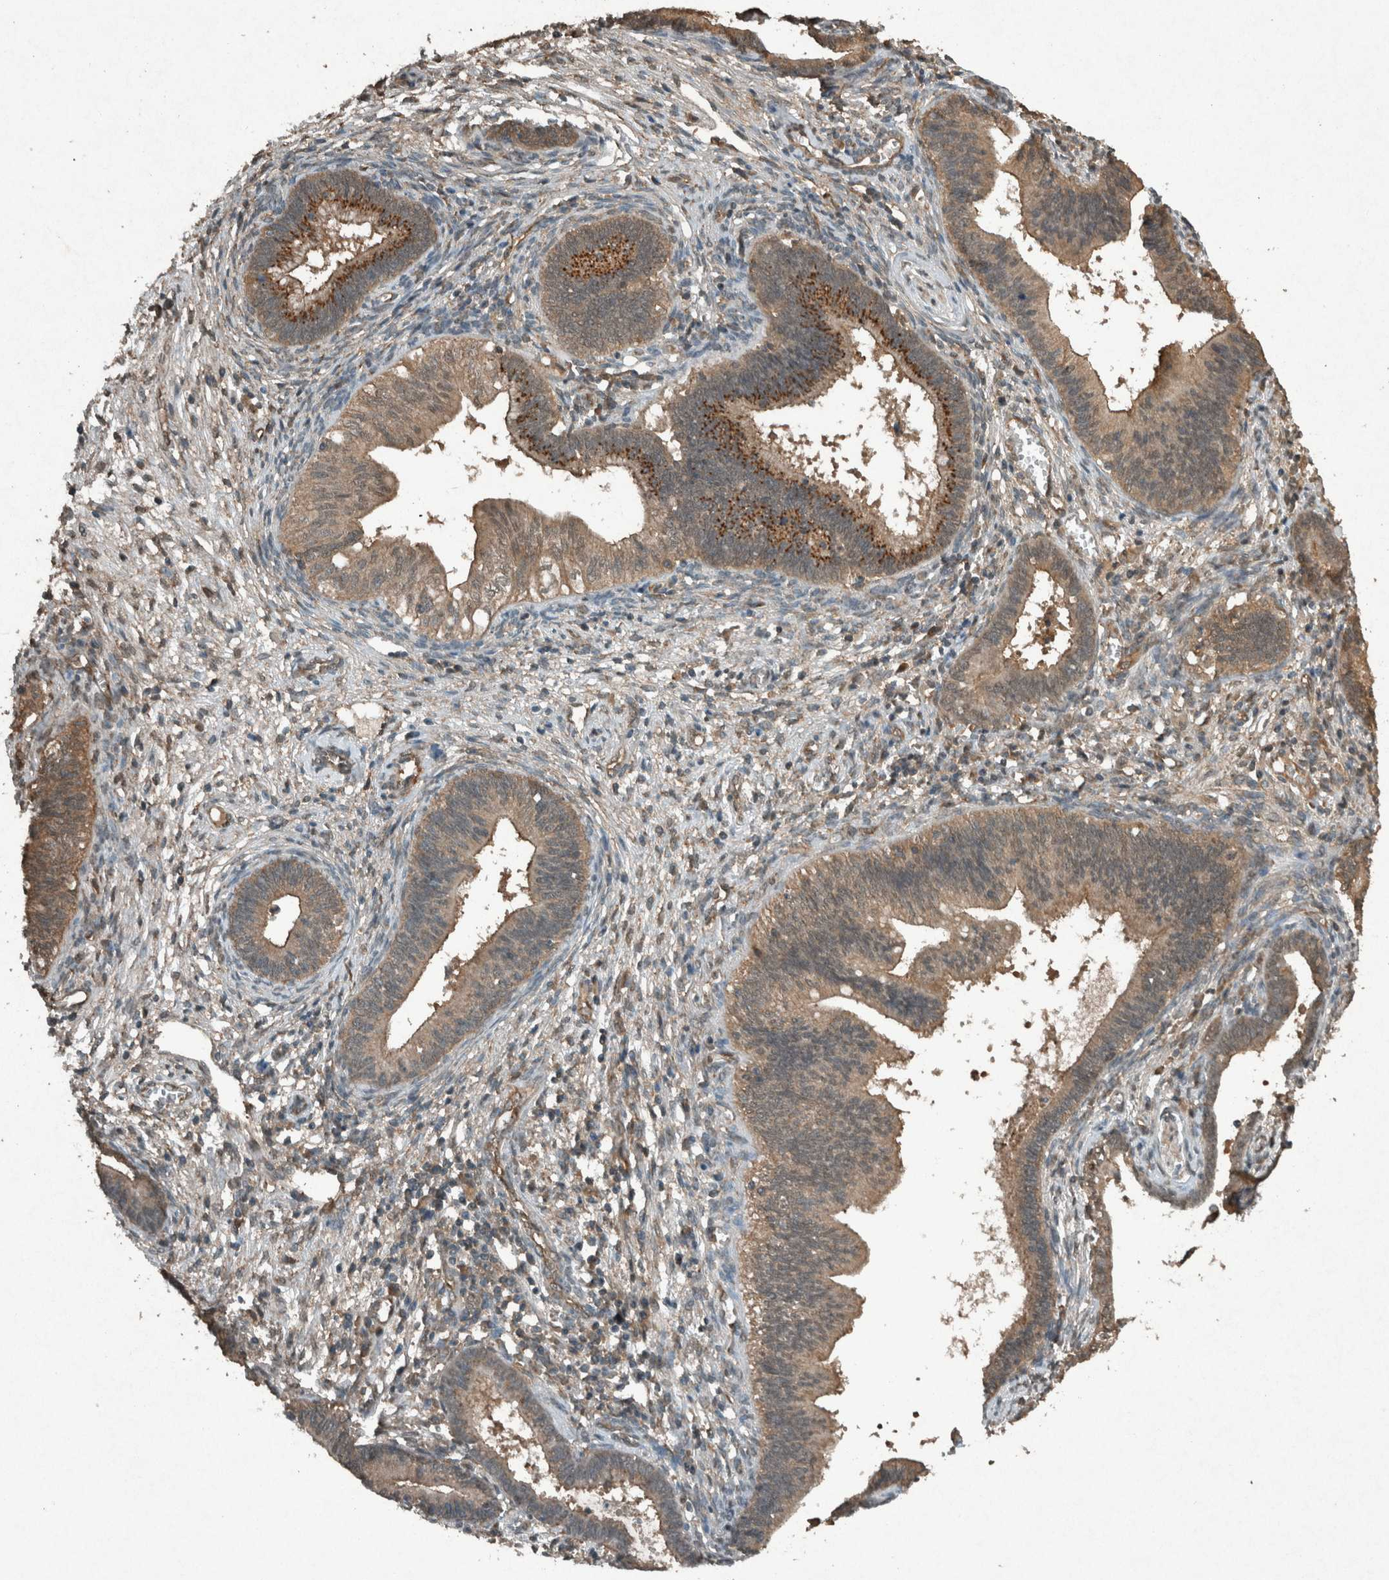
{"staining": {"intensity": "moderate", "quantity": ">75%", "location": "cytoplasmic/membranous"}, "tissue": "cervical cancer", "cell_type": "Tumor cells", "image_type": "cancer", "snomed": [{"axis": "morphology", "description": "Adenocarcinoma, NOS"}, {"axis": "topography", "description": "Cervix"}], "caption": "Cervical cancer was stained to show a protein in brown. There is medium levels of moderate cytoplasmic/membranous staining in about >75% of tumor cells.", "gene": "ARHGEF12", "patient": {"sex": "female", "age": 44}}